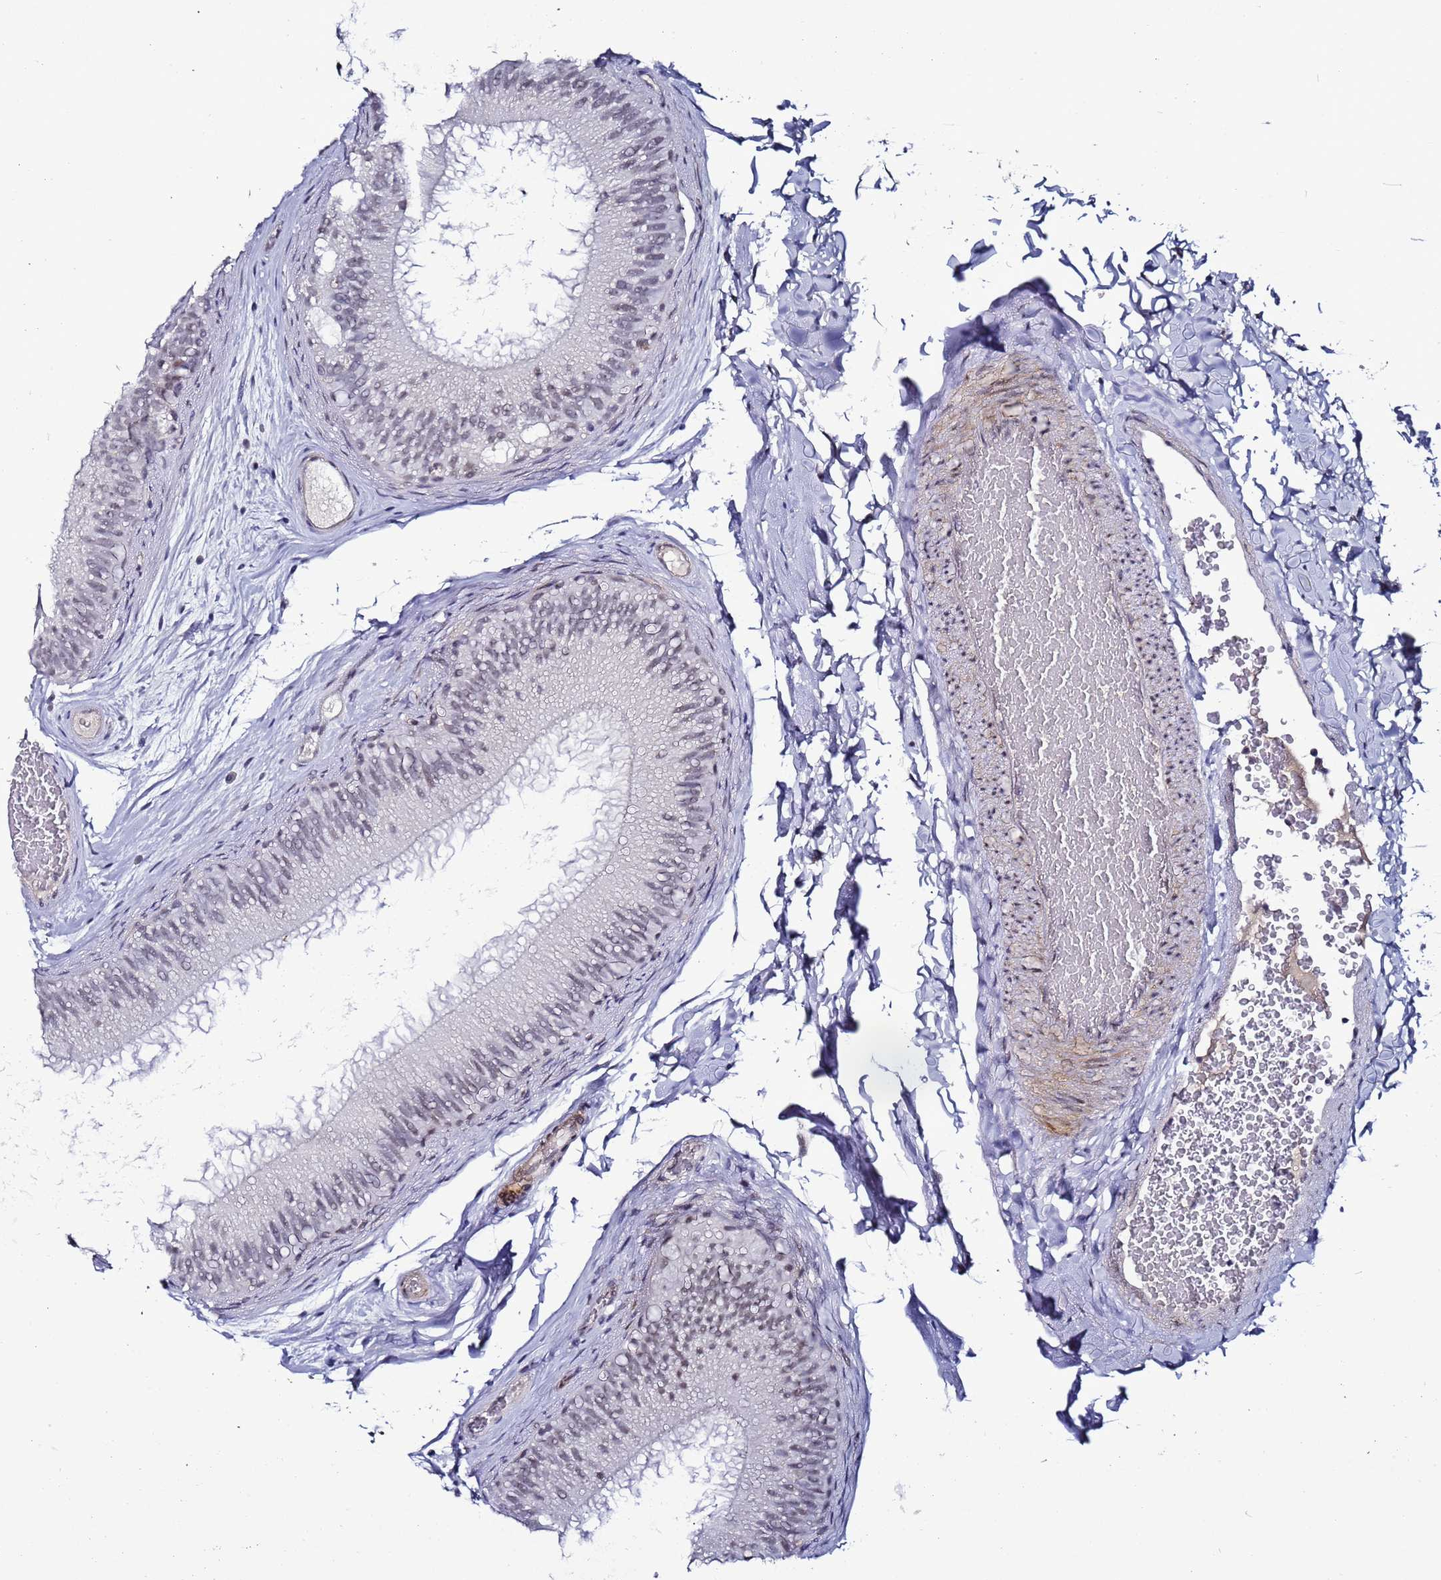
{"staining": {"intensity": "moderate", "quantity": "25%-75%", "location": "nuclear"}, "tissue": "epididymis", "cell_type": "Glandular cells", "image_type": "normal", "snomed": [{"axis": "morphology", "description": "Normal tissue, NOS"}, {"axis": "topography", "description": "Epididymis"}], "caption": "Protein positivity by IHC reveals moderate nuclear staining in approximately 25%-75% of glandular cells in benign epididymis.", "gene": "PSMA7", "patient": {"sex": "male", "age": 45}}